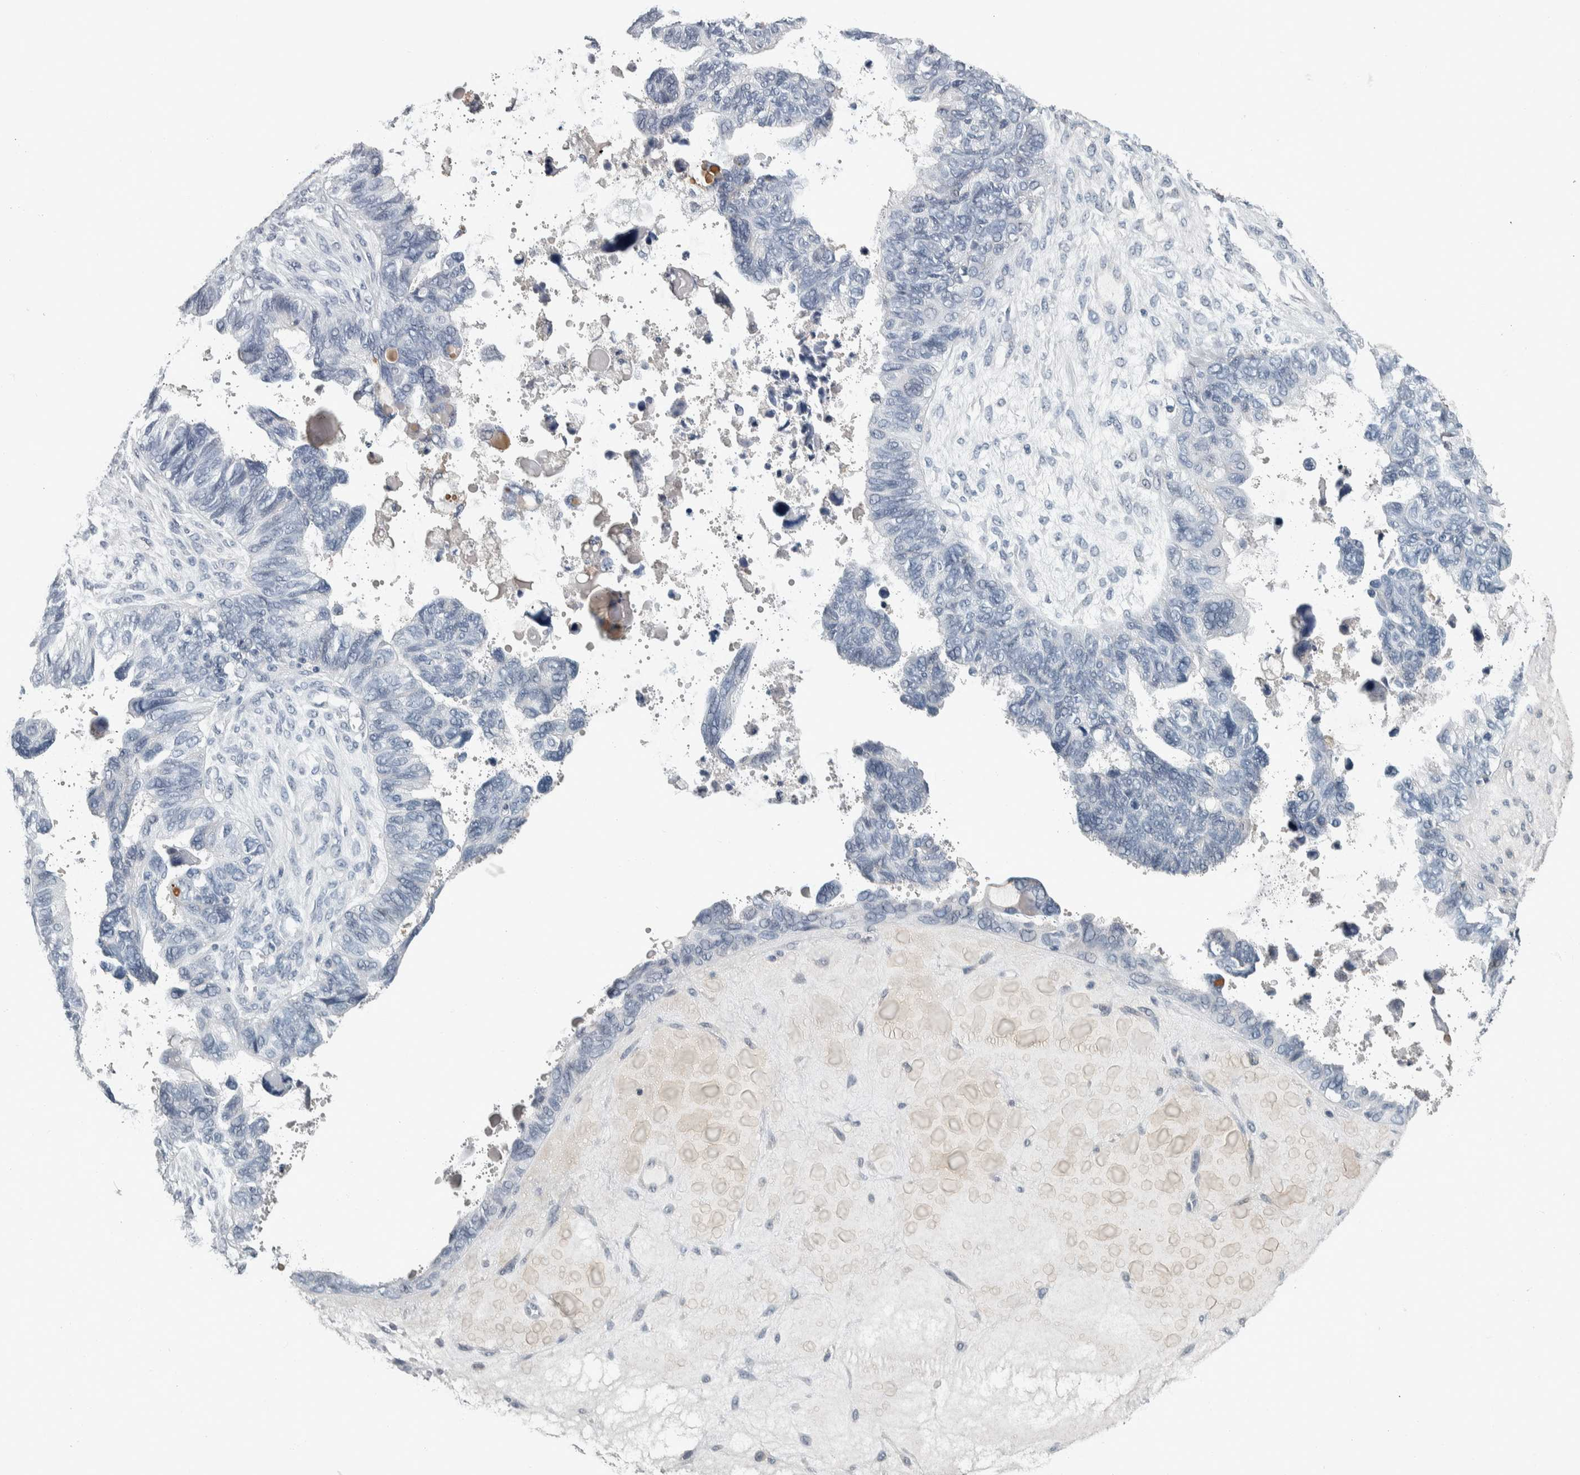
{"staining": {"intensity": "negative", "quantity": "none", "location": "none"}, "tissue": "ovarian cancer", "cell_type": "Tumor cells", "image_type": "cancer", "snomed": [{"axis": "morphology", "description": "Cystadenocarcinoma, serous, NOS"}, {"axis": "topography", "description": "Ovary"}], "caption": "Immunohistochemistry photomicrograph of neoplastic tissue: human ovarian cancer (serous cystadenocarcinoma) stained with DAB (3,3'-diaminobenzidine) shows no significant protein staining in tumor cells.", "gene": "CAVIN4", "patient": {"sex": "female", "age": 79}}